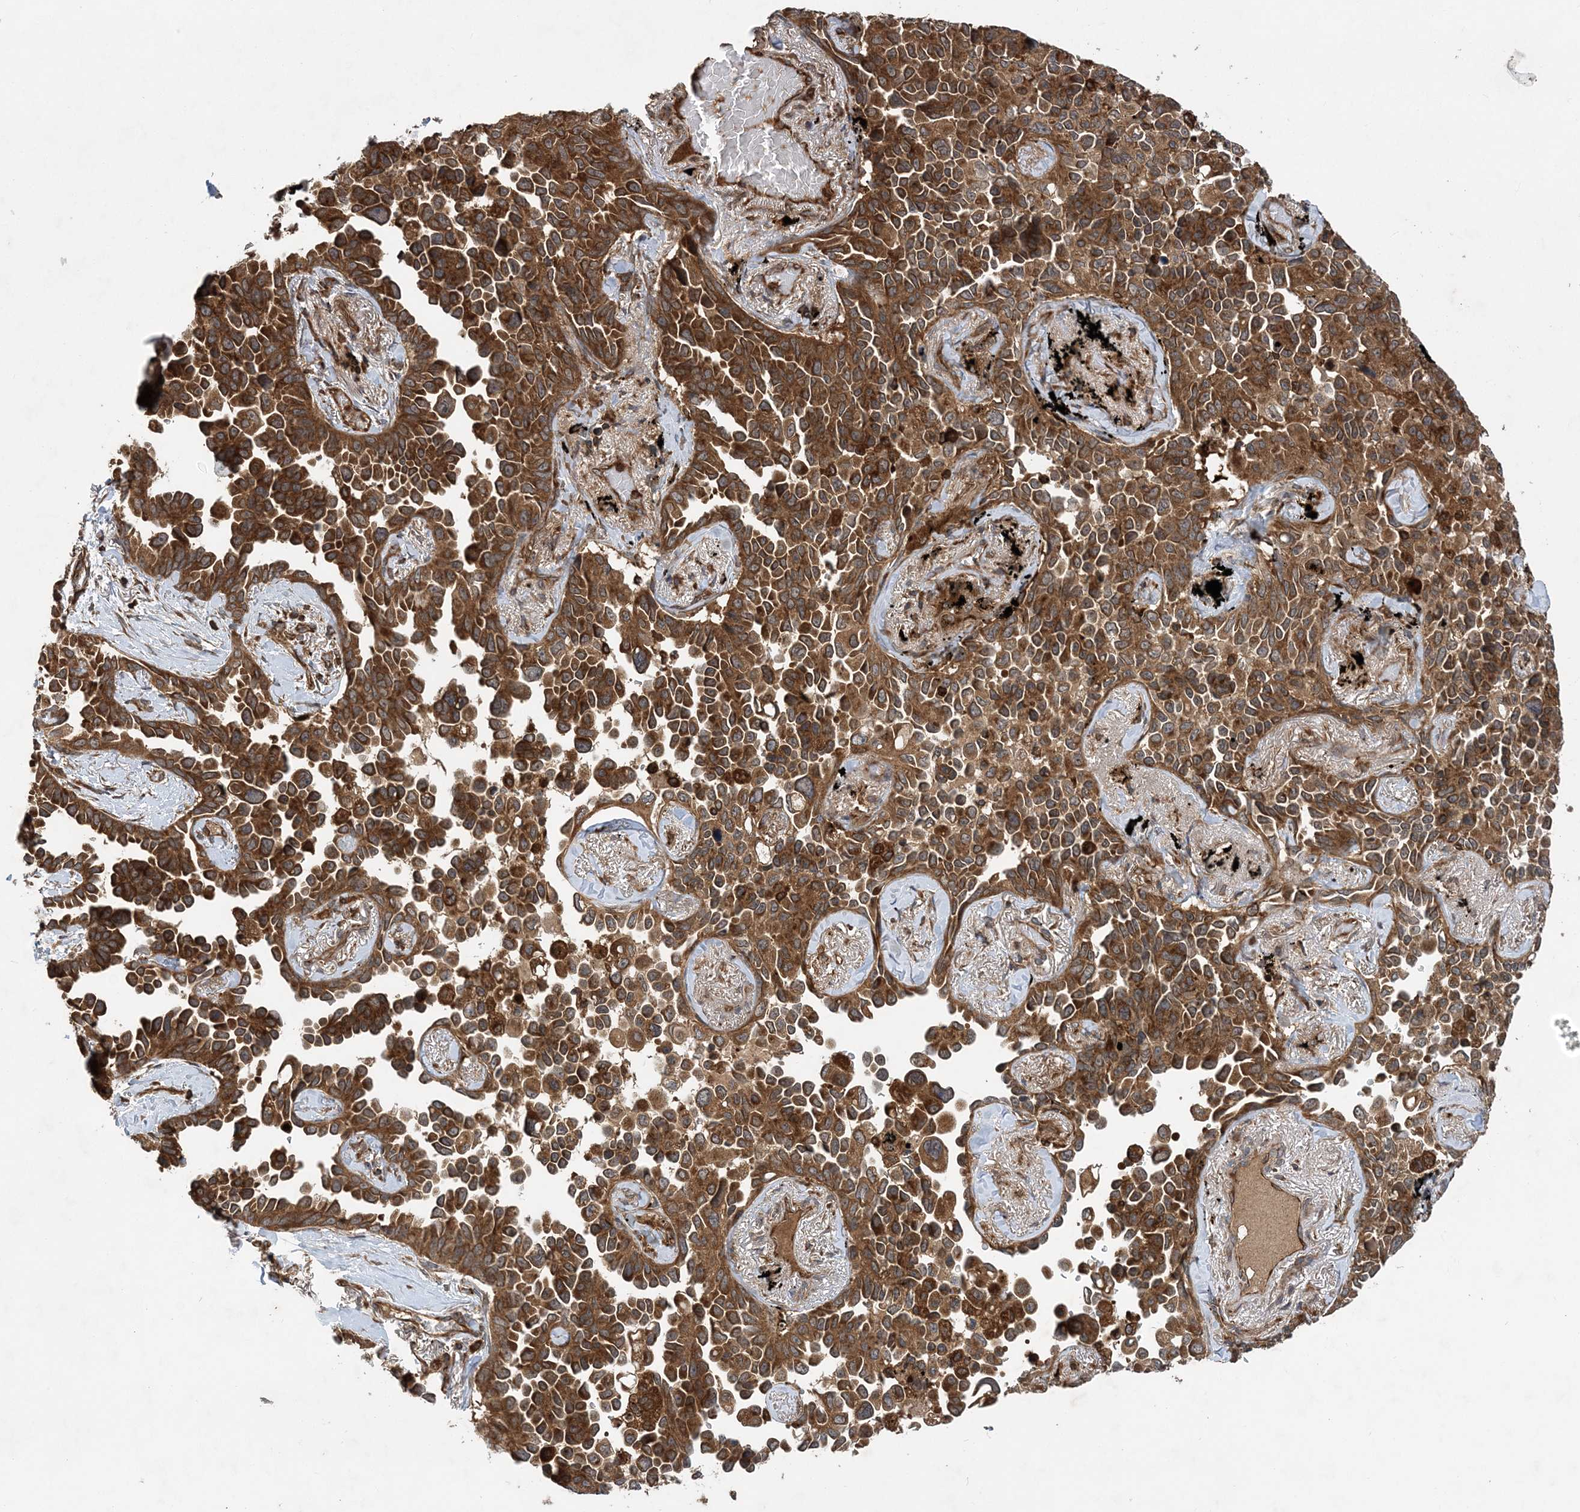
{"staining": {"intensity": "strong", "quantity": ">75%", "location": "cytoplasmic/membranous"}, "tissue": "lung cancer", "cell_type": "Tumor cells", "image_type": "cancer", "snomed": [{"axis": "morphology", "description": "Adenocarcinoma, NOS"}, {"axis": "topography", "description": "Lung"}], "caption": "The histopathology image reveals staining of lung cancer (adenocarcinoma), revealing strong cytoplasmic/membranous protein positivity (brown color) within tumor cells.", "gene": "ATG3", "patient": {"sex": "female", "age": 67}}